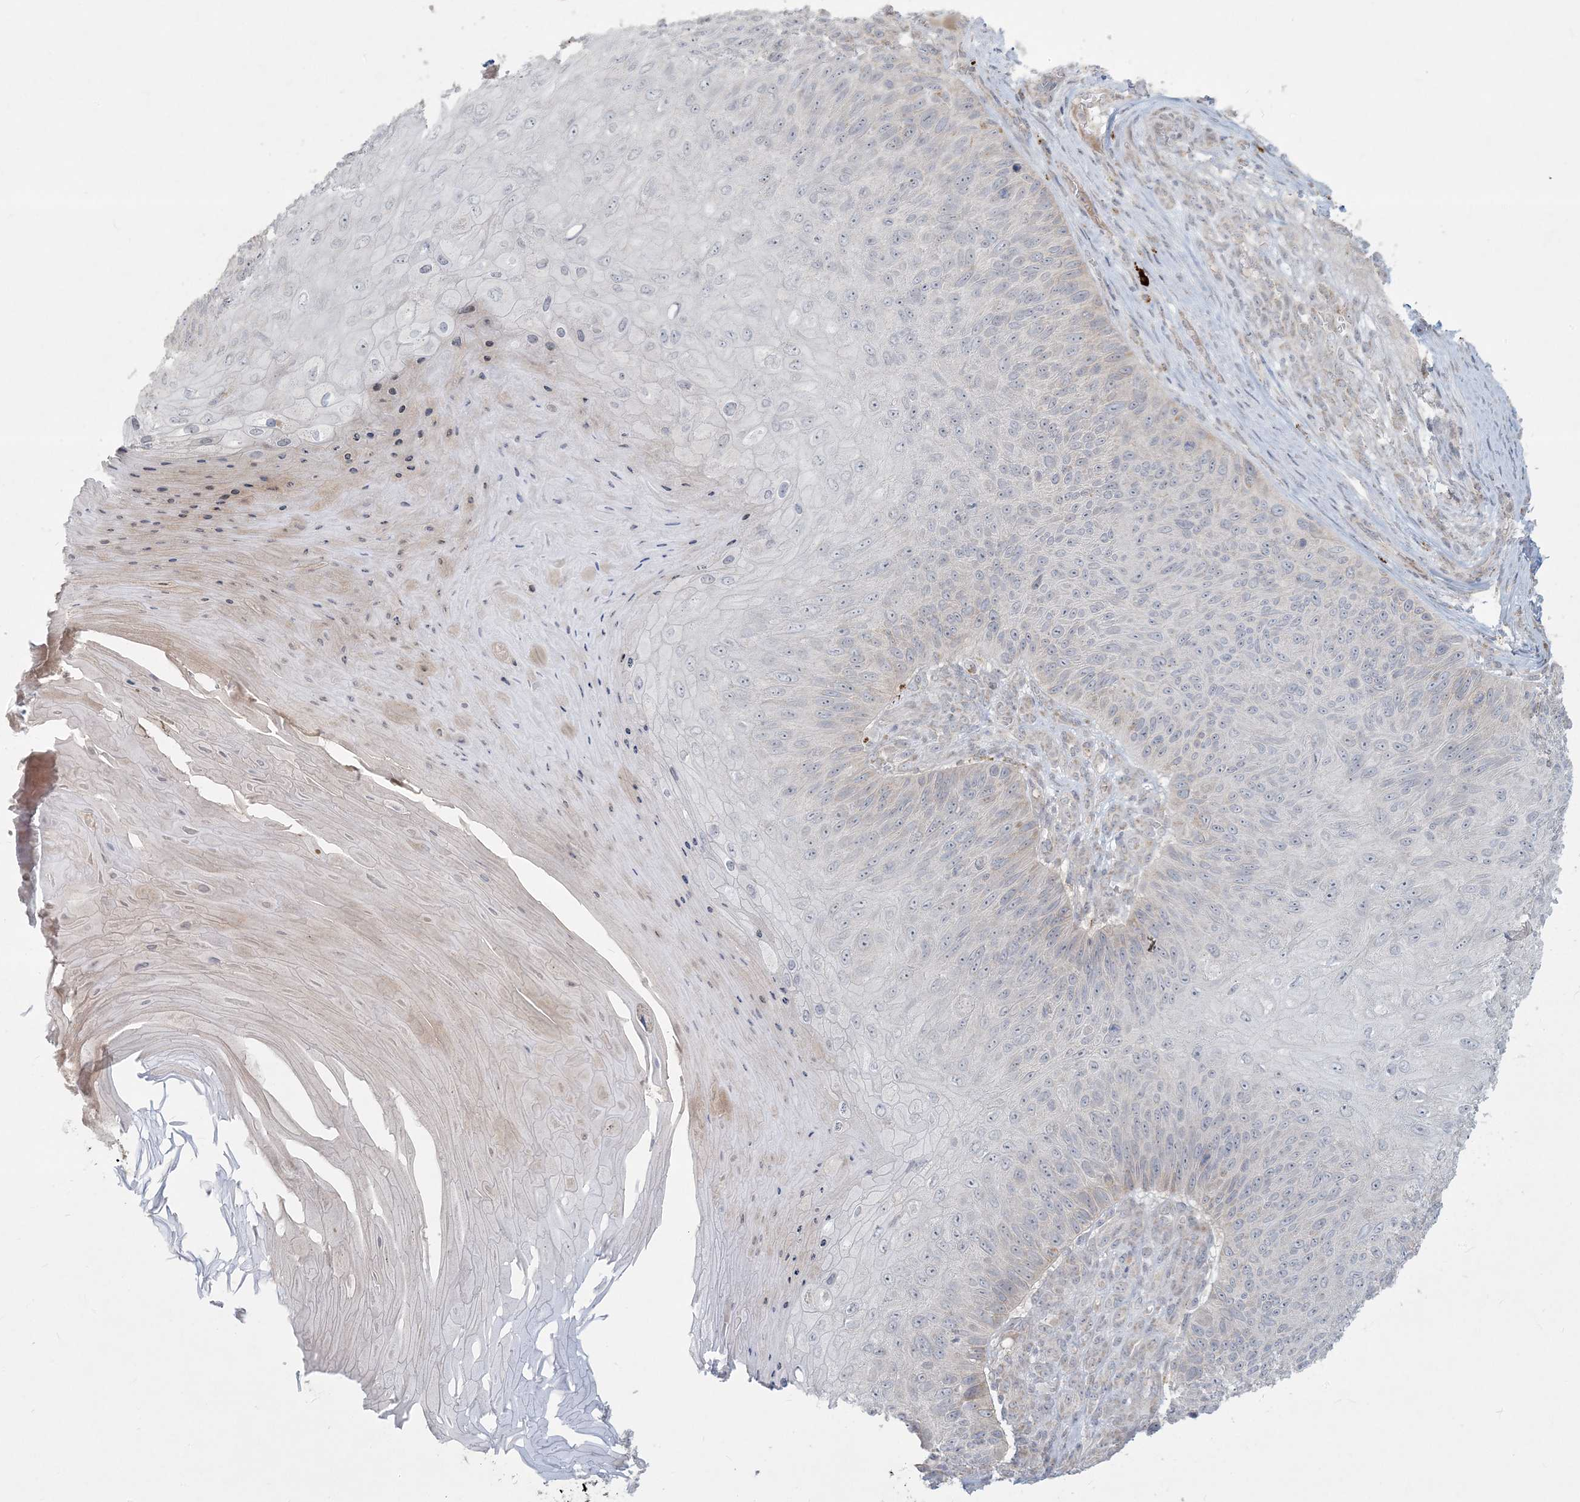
{"staining": {"intensity": "negative", "quantity": "none", "location": "none"}, "tissue": "skin cancer", "cell_type": "Tumor cells", "image_type": "cancer", "snomed": [{"axis": "morphology", "description": "Squamous cell carcinoma, NOS"}, {"axis": "topography", "description": "Skin"}], "caption": "IHC photomicrograph of skin squamous cell carcinoma stained for a protein (brown), which exhibits no expression in tumor cells.", "gene": "MCAT", "patient": {"sex": "female", "age": 88}}